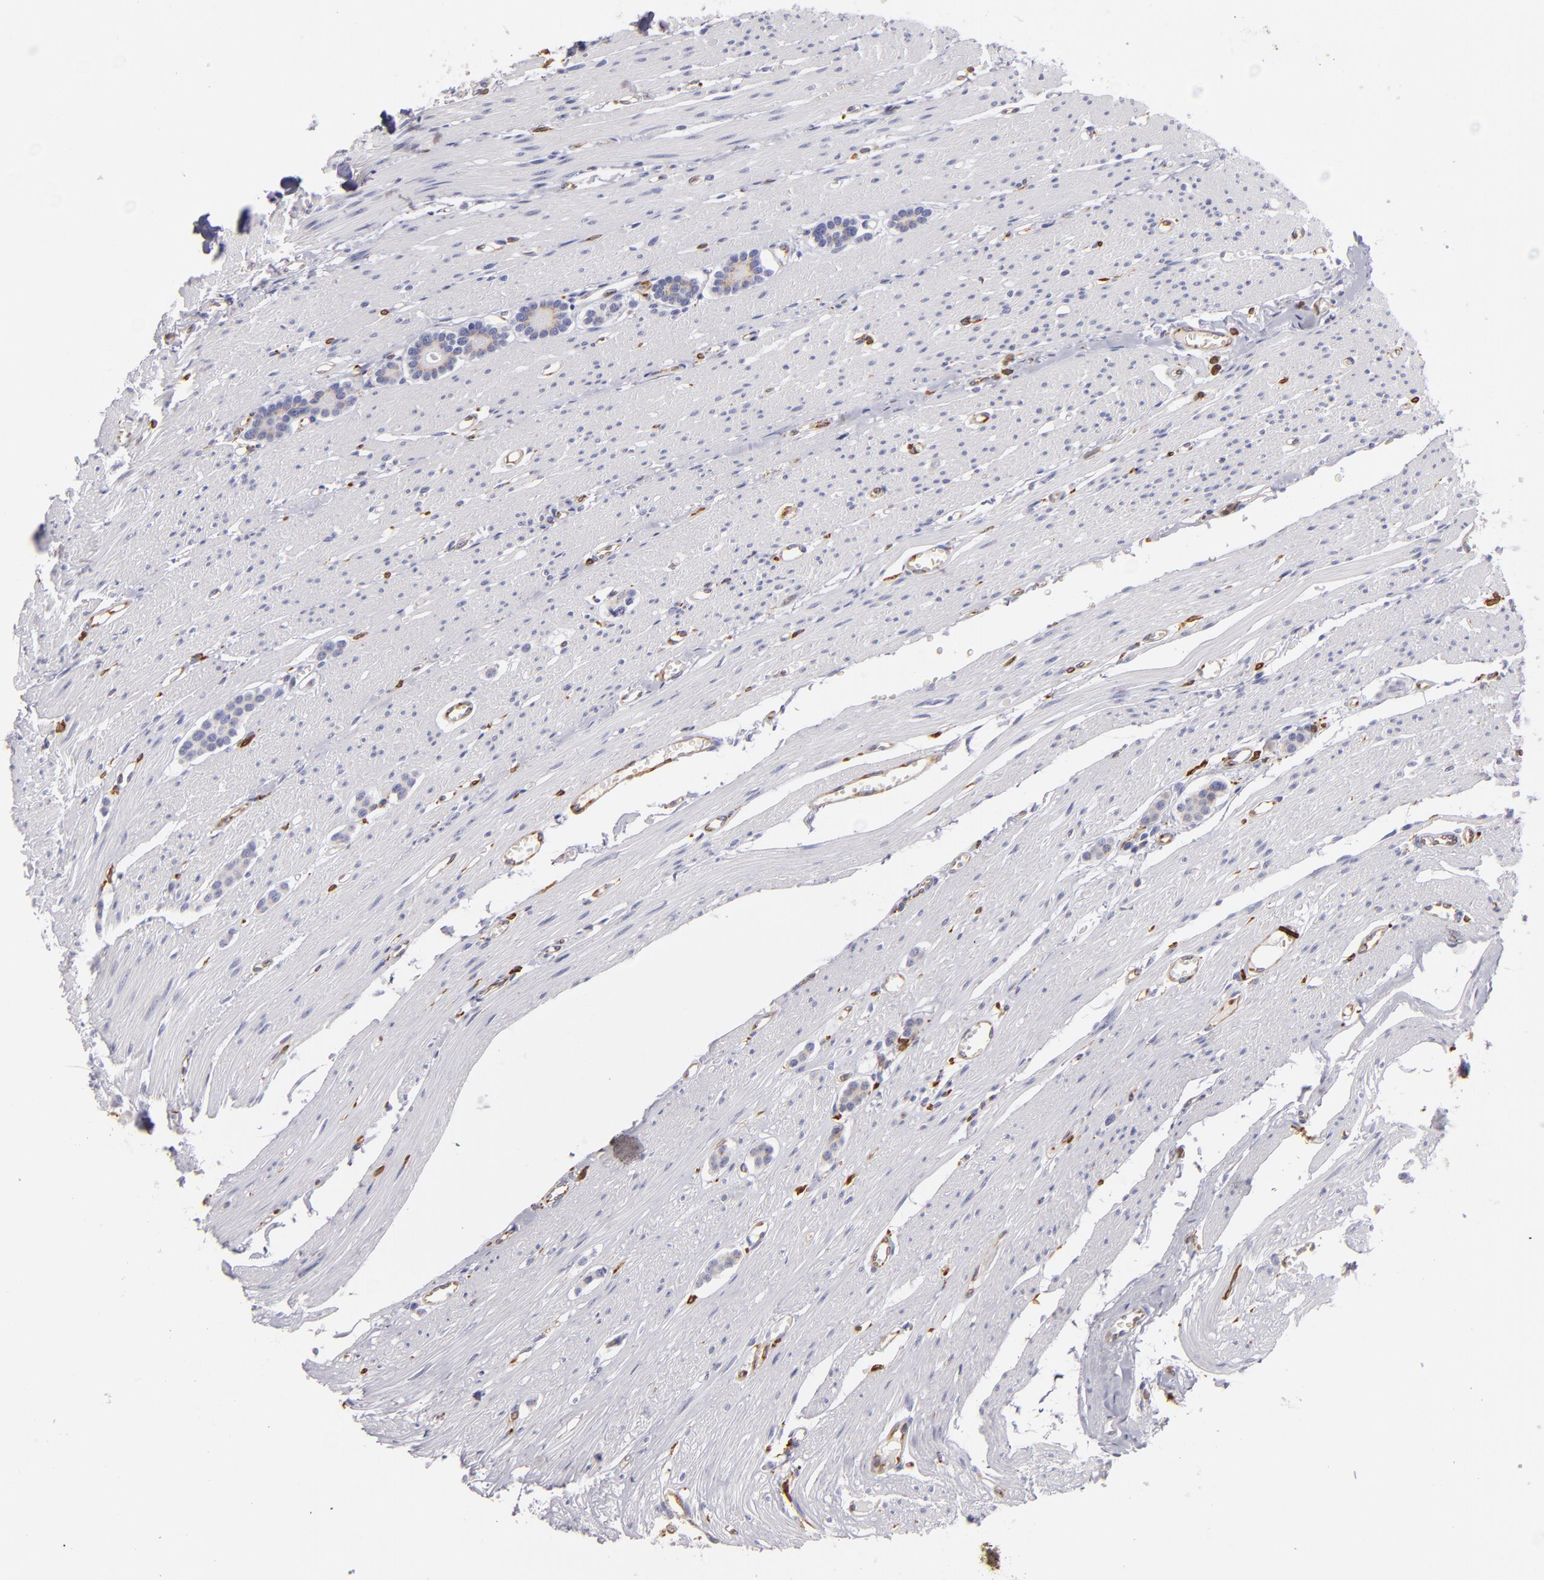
{"staining": {"intensity": "weak", "quantity": "<25%", "location": "none"}, "tissue": "carcinoid", "cell_type": "Tumor cells", "image_type": "cancer", "snomed": [{"axis": "morphology", "description": "Carcinoid, malignant, NOS"}, {"axis": "topography", "description": "Small intestine"}], "caption": "Immunohistochemical staining of carcinoid (malignant) exhibits no significant expression in tumor cells. (IHC, brightfield microscopy, high magnification).", "gene": "CD74", "patient": {"sex": "male", "age": 60}}